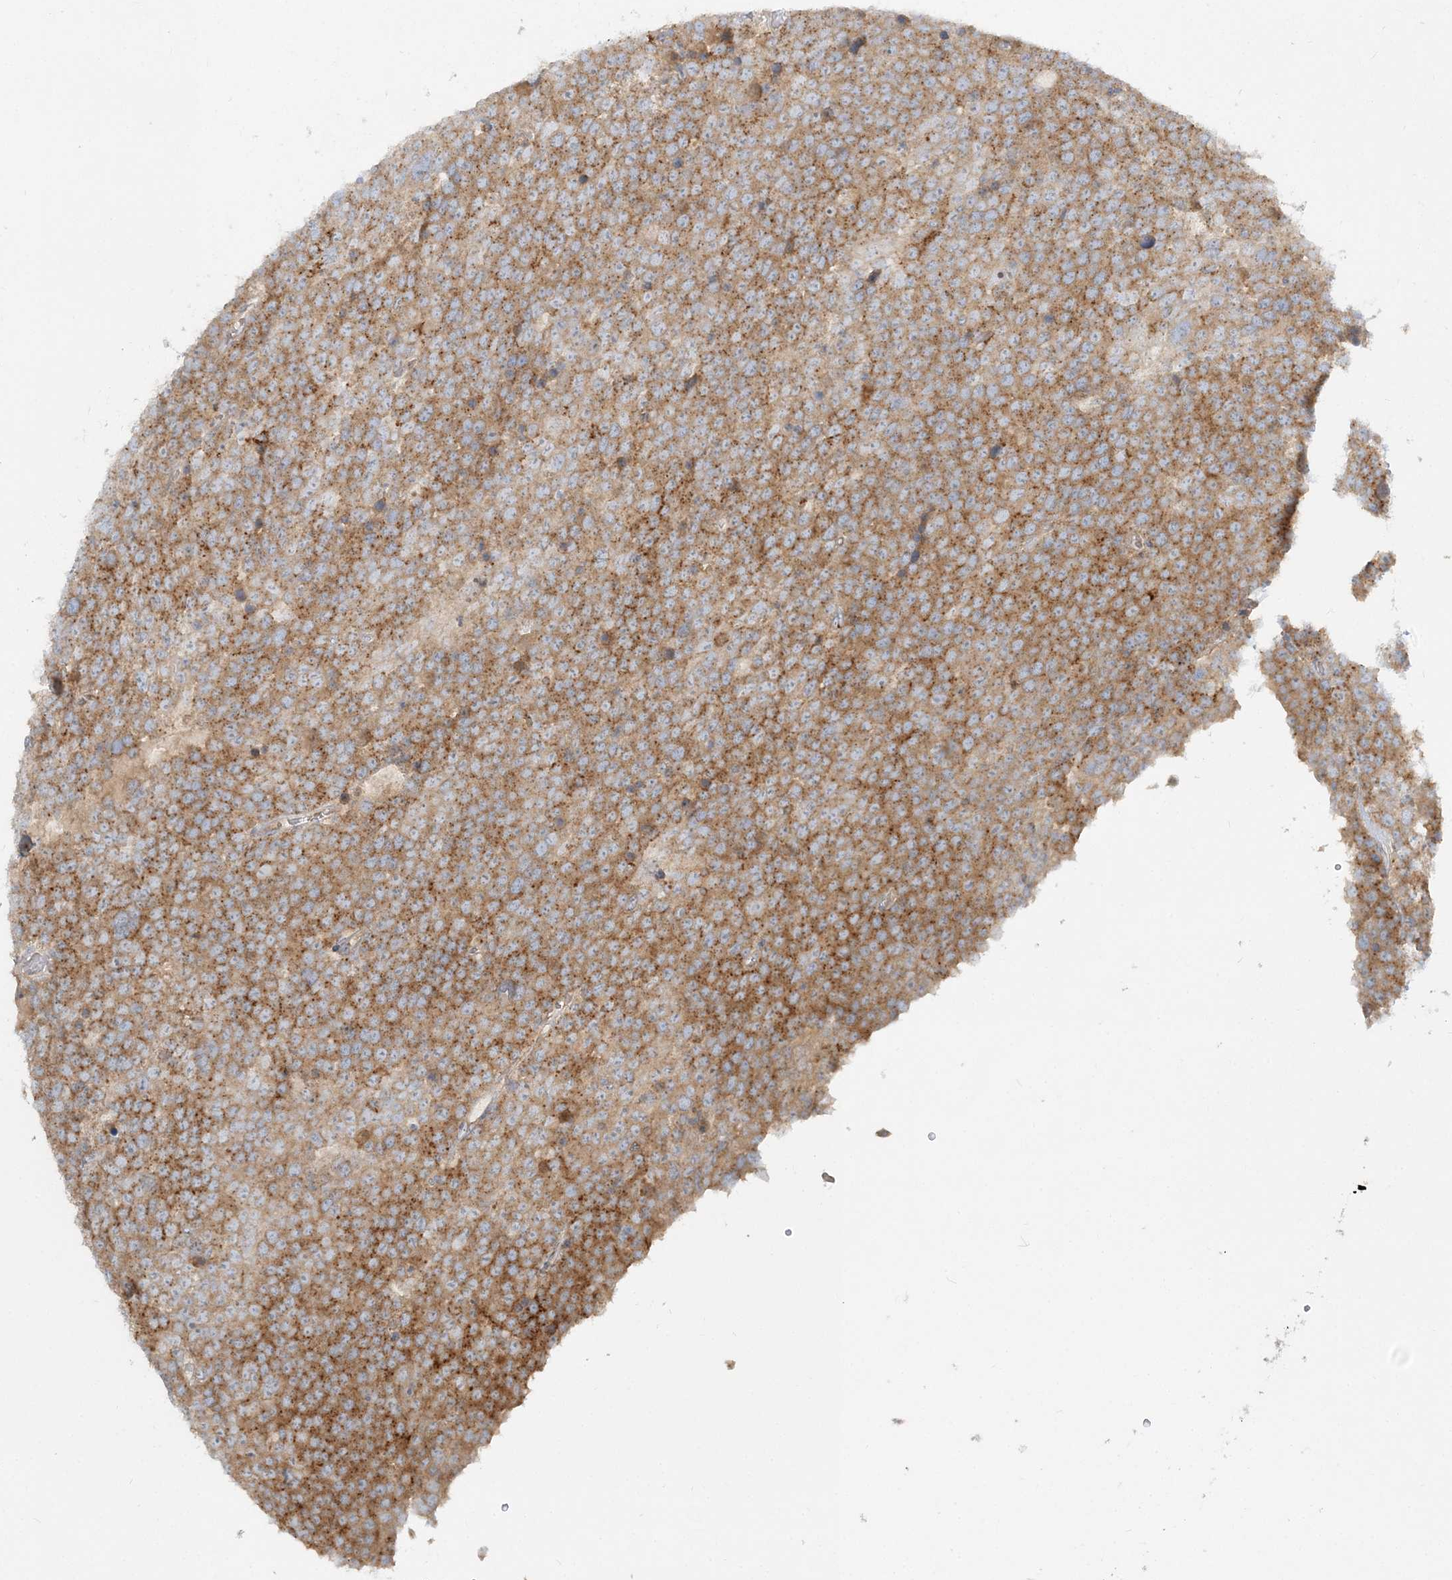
{"staining": {"intensity": "moderate", "quantity": ">75%", "location": "cytoplasmic/membranous"}, "tissue": "testis cancer", "cell_type": "Tumor cells", "image_type": "cancer", "snomed": [{"axis": "morphology", "description": "Seminoma, NOS"}, {"axis": "topography", "description": "Testis"}], "caption": "Tumor cells display moderate cytoplasmic/membranous staining in about >75% of cells in testis cancer. Immunohistochemistry (ihc) stains the protein of interest in brown and the nuclei are stained blue.", "gene": "AP1AR", "patient": {"sex": "male", "age": 71}}